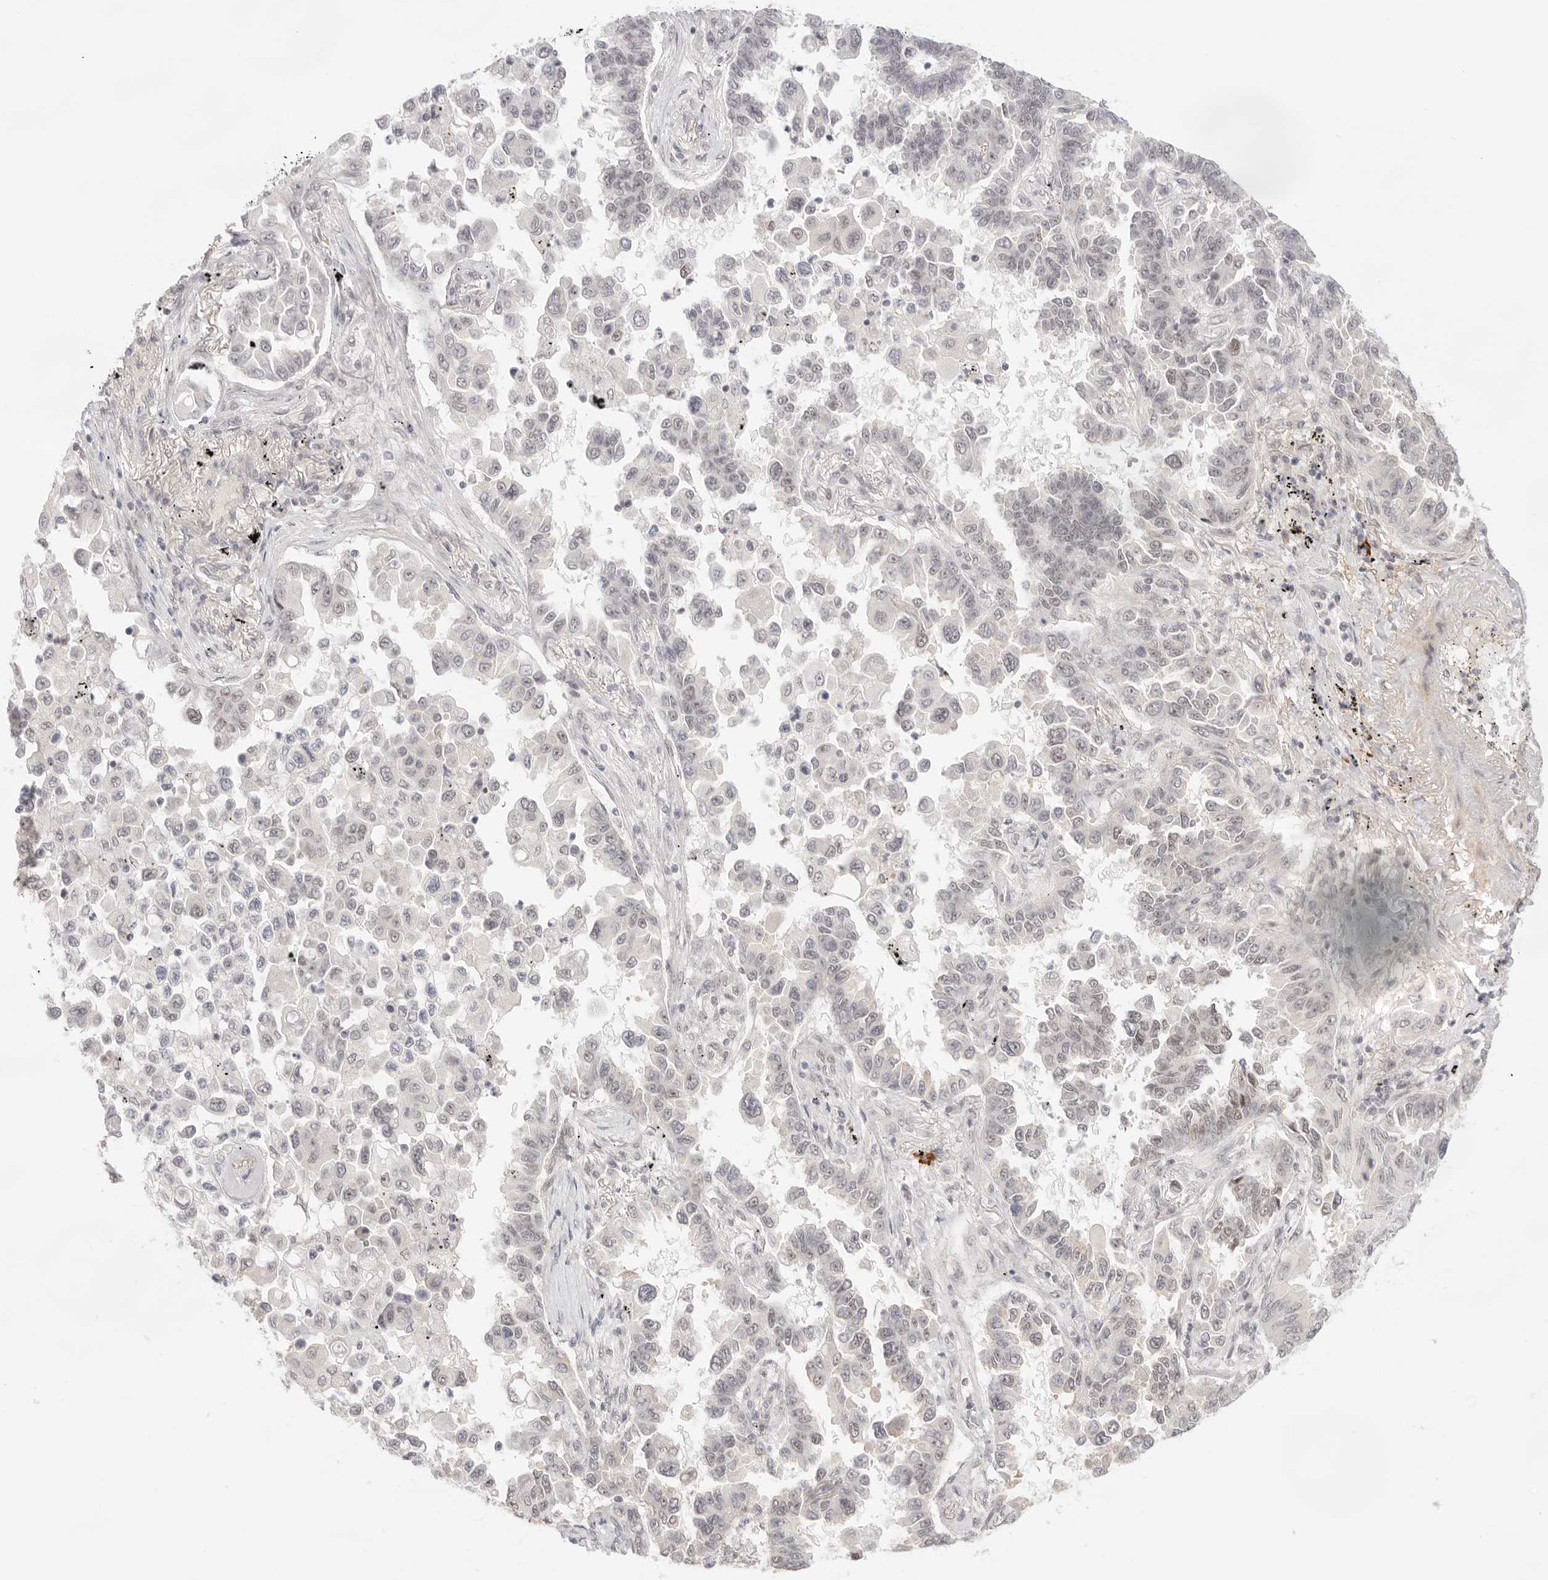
{"staining": {"intensity": "weak", "quantity": "25%-75%", "location": "nuclear"}, "tissue": "lung cancer", "cell_type": "Tumor cells", "image_type": "cancer", "snomed": [{"axis": "morphology", "description": "Adenocarcinoma, NOS"}, {"axis": "topography", "description": "Lung"}], "caption": "The image demonstrates immunohistochemical staining of lung cancer. There is weak nuclear expression is appreciated in about 25%-75% of tumor cells. The protein is stained brown, and the nuclei are stained in blue (DAB IHC with brightfield microscopy, high magnification).", "gene": "GTF2E2", "patient": {"sex": "female", "age": 67}}